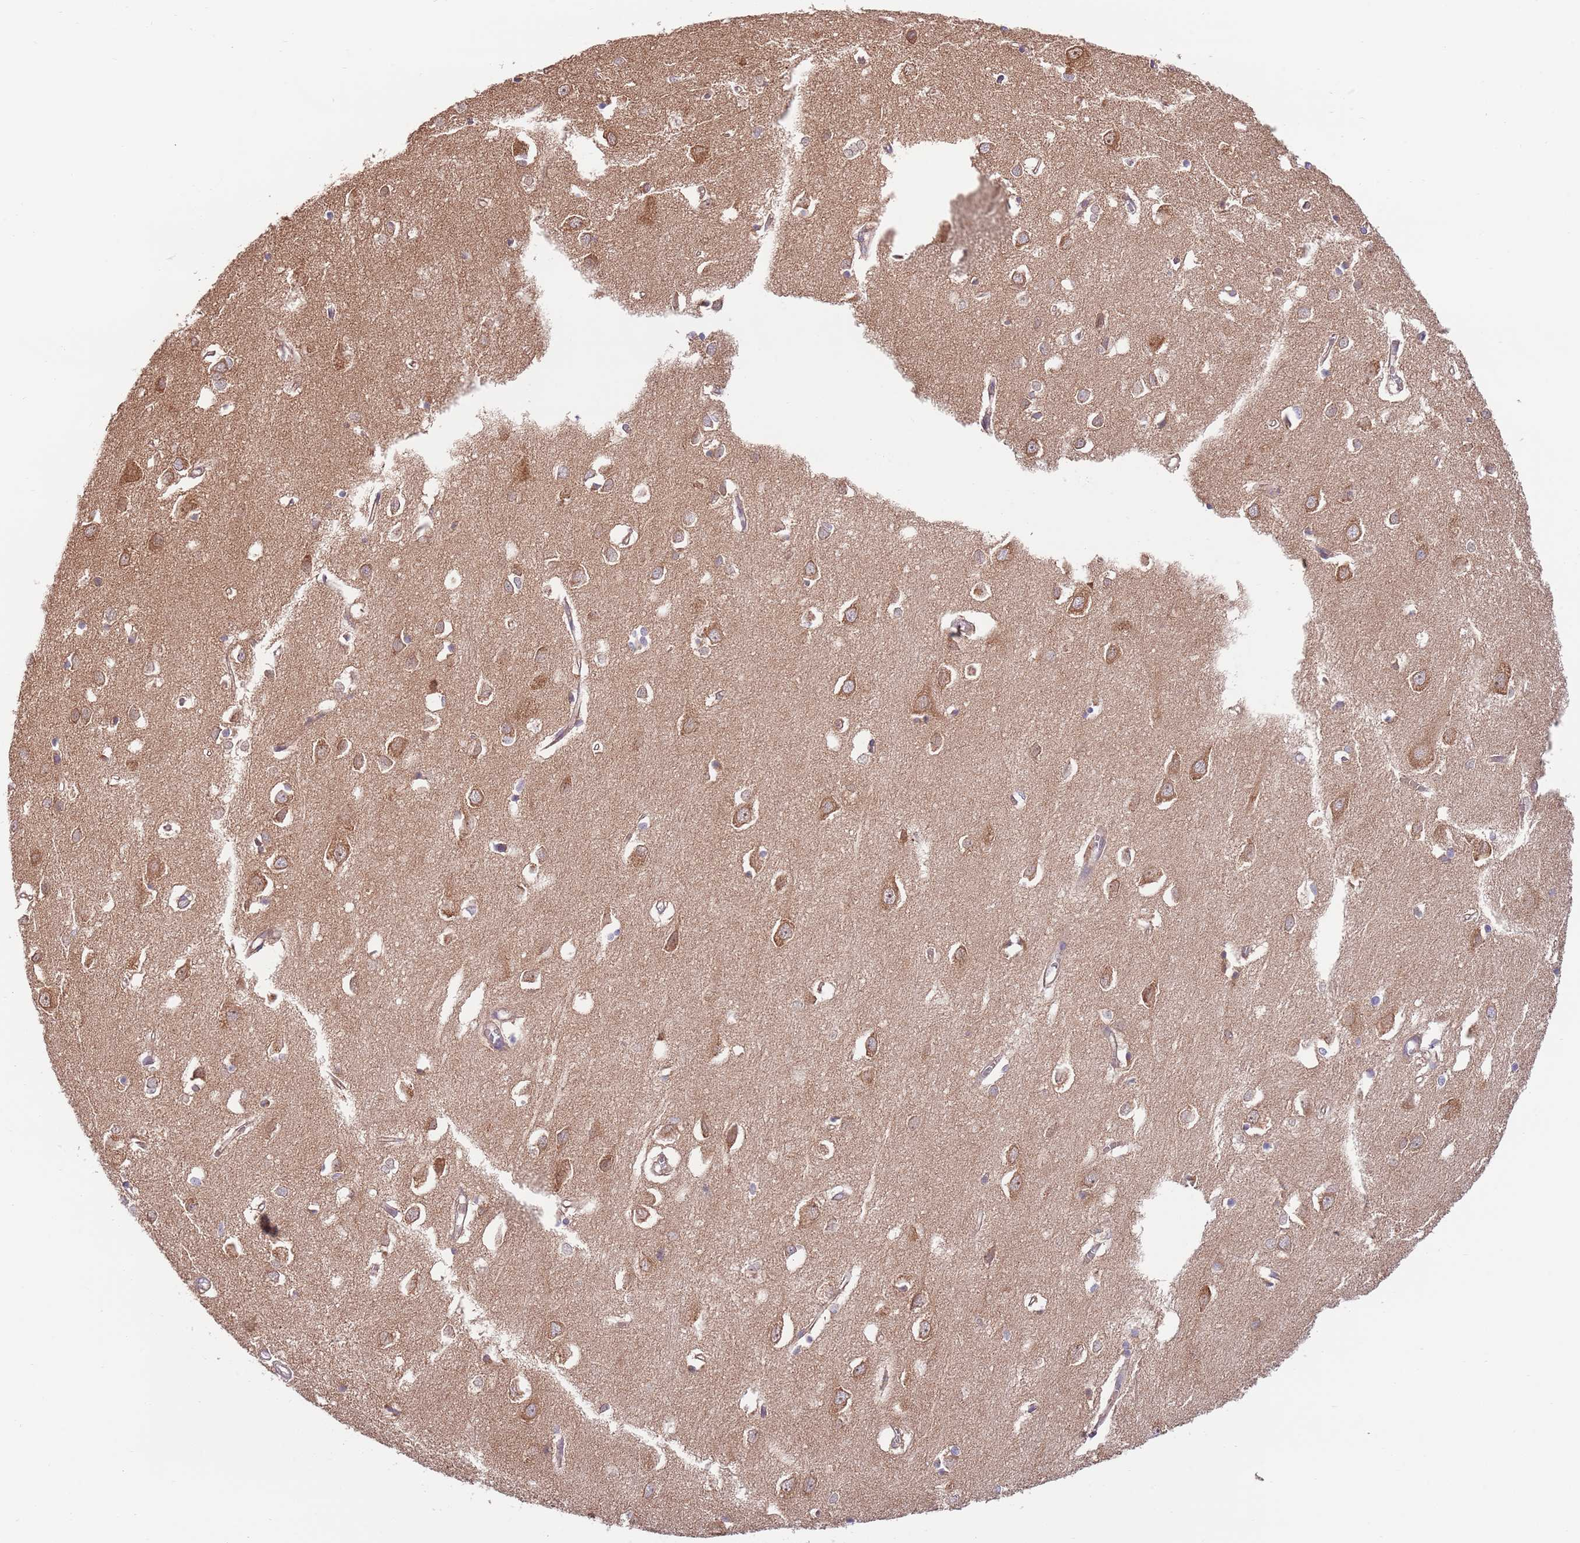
{"staining": {"intensity": "negative", "quantity": "none", "location": "none"}, "tissue": "cerebral cortex", "cell_type": "Endothelial cells", "image_type": "normal", "snomed": [{"axis": "morphology", "description": "Normal tissue, NOS"}, {"axis": "topography", "description": "Cerebral cortex"}], "caption": "The immunohistochemistry histopathology image has no significant expression in endothelial cells of cerebral cortex. (Immunohistochemistry, brightfield microscopy, high magnification).", "gene": "EIF3F", "patient": {"sex": "female", "age": 64}}